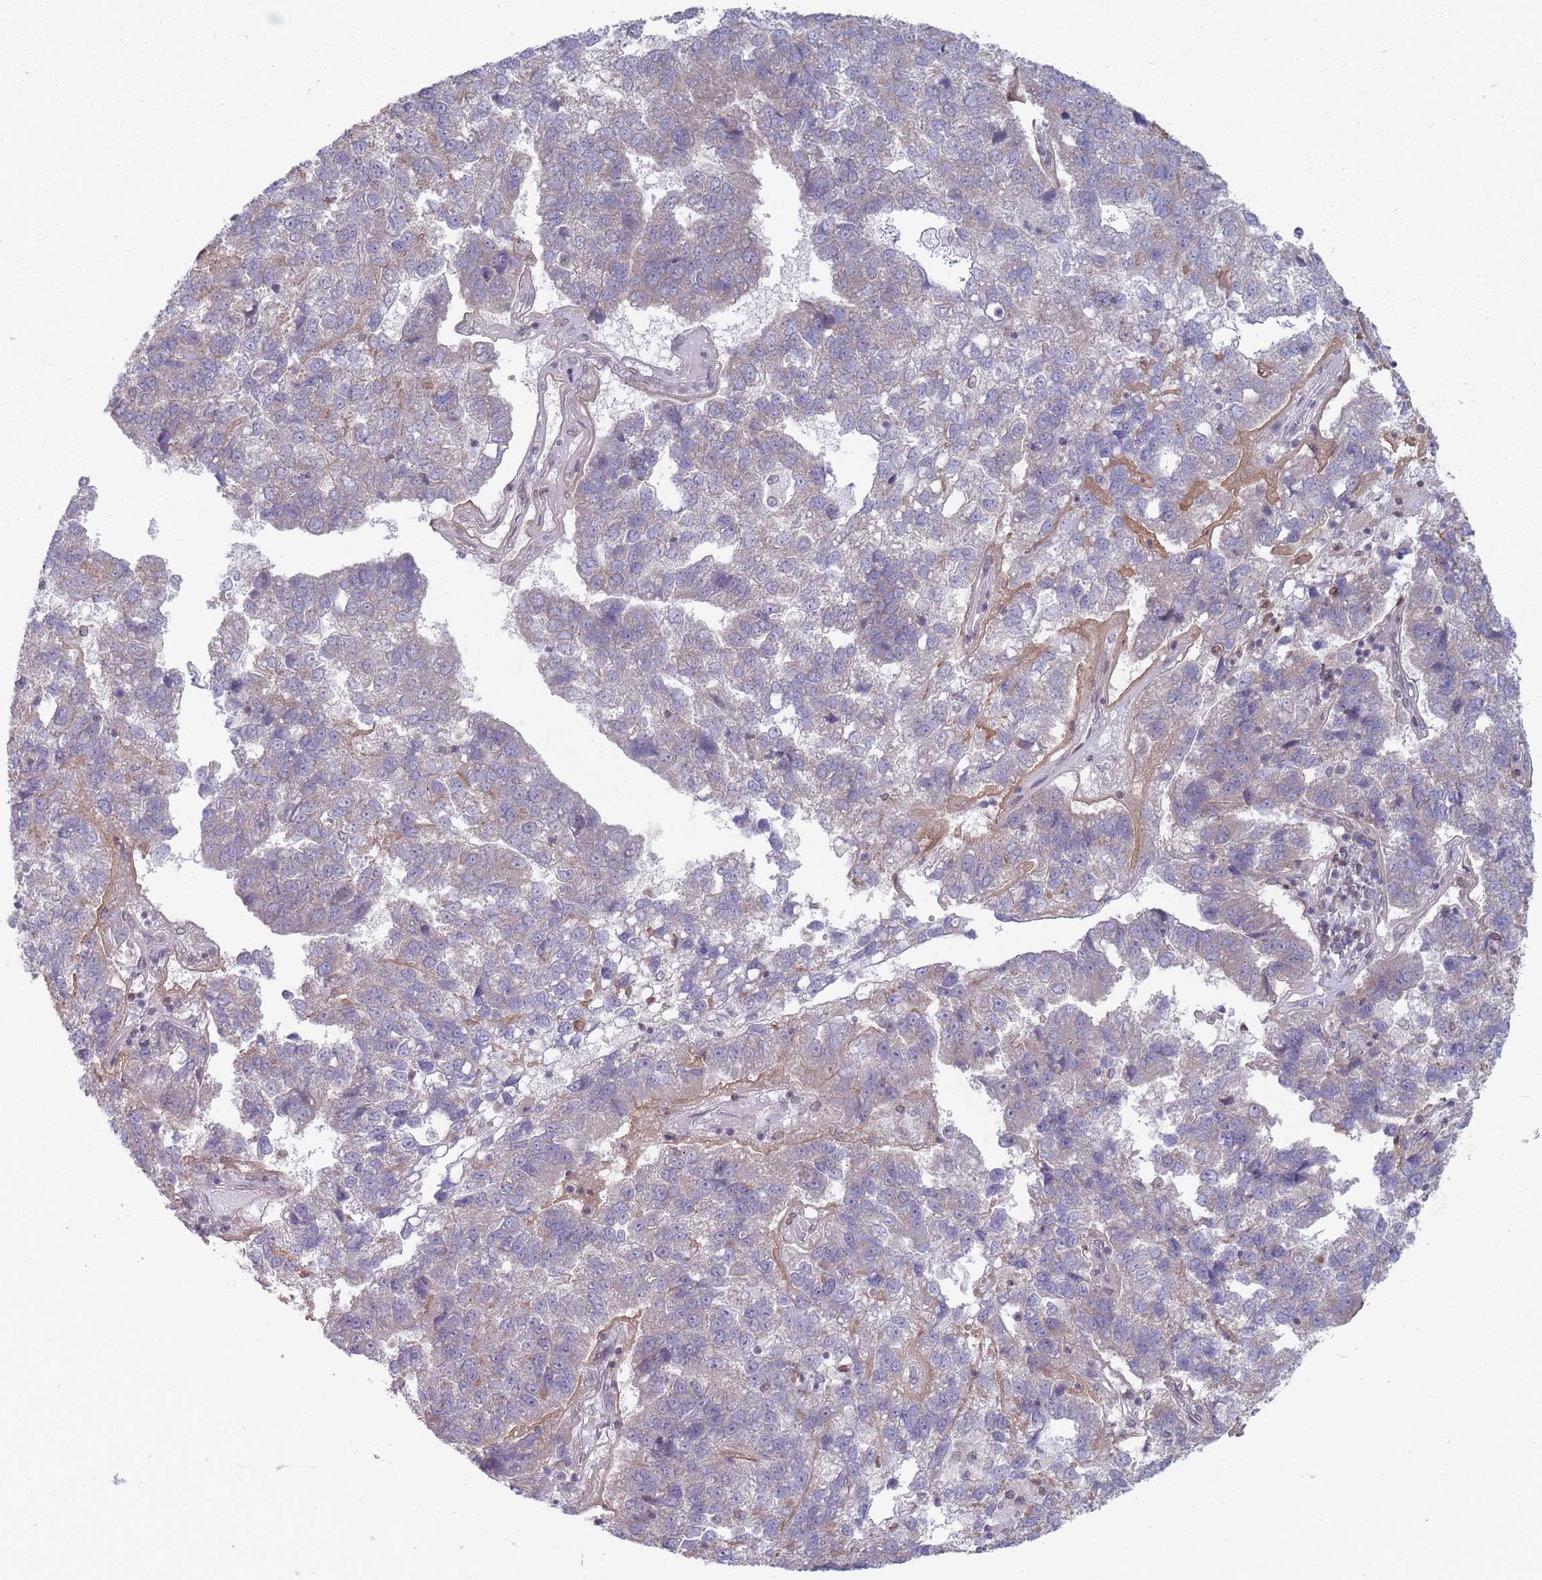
{"staining": {"intensity": "negative", "quantity": "none", "location": "none"}, "tissue": "pancreatic cancer", "cell_type": "Tumor cells", "image_type": "cancer", "snomed": [{"axis": "morphology", "description": "Adenocarcinoma, NOS"}, {"axis": "topography", "description": "Pancreas"}], "caption": "Pancreatic cancer (adenocarcinoma) was stained to show a protein in brown. There is no significant expression in tumor cells. (Stains: DAB (3,3'-diaminobenzidine) immunohistochemistry (IHC) with hematoxylin counter stain, Microscopy: brightfield microscopy at high magnification).", "gene": "VRK2", "patient": {"sex": "female", "age": 61}}